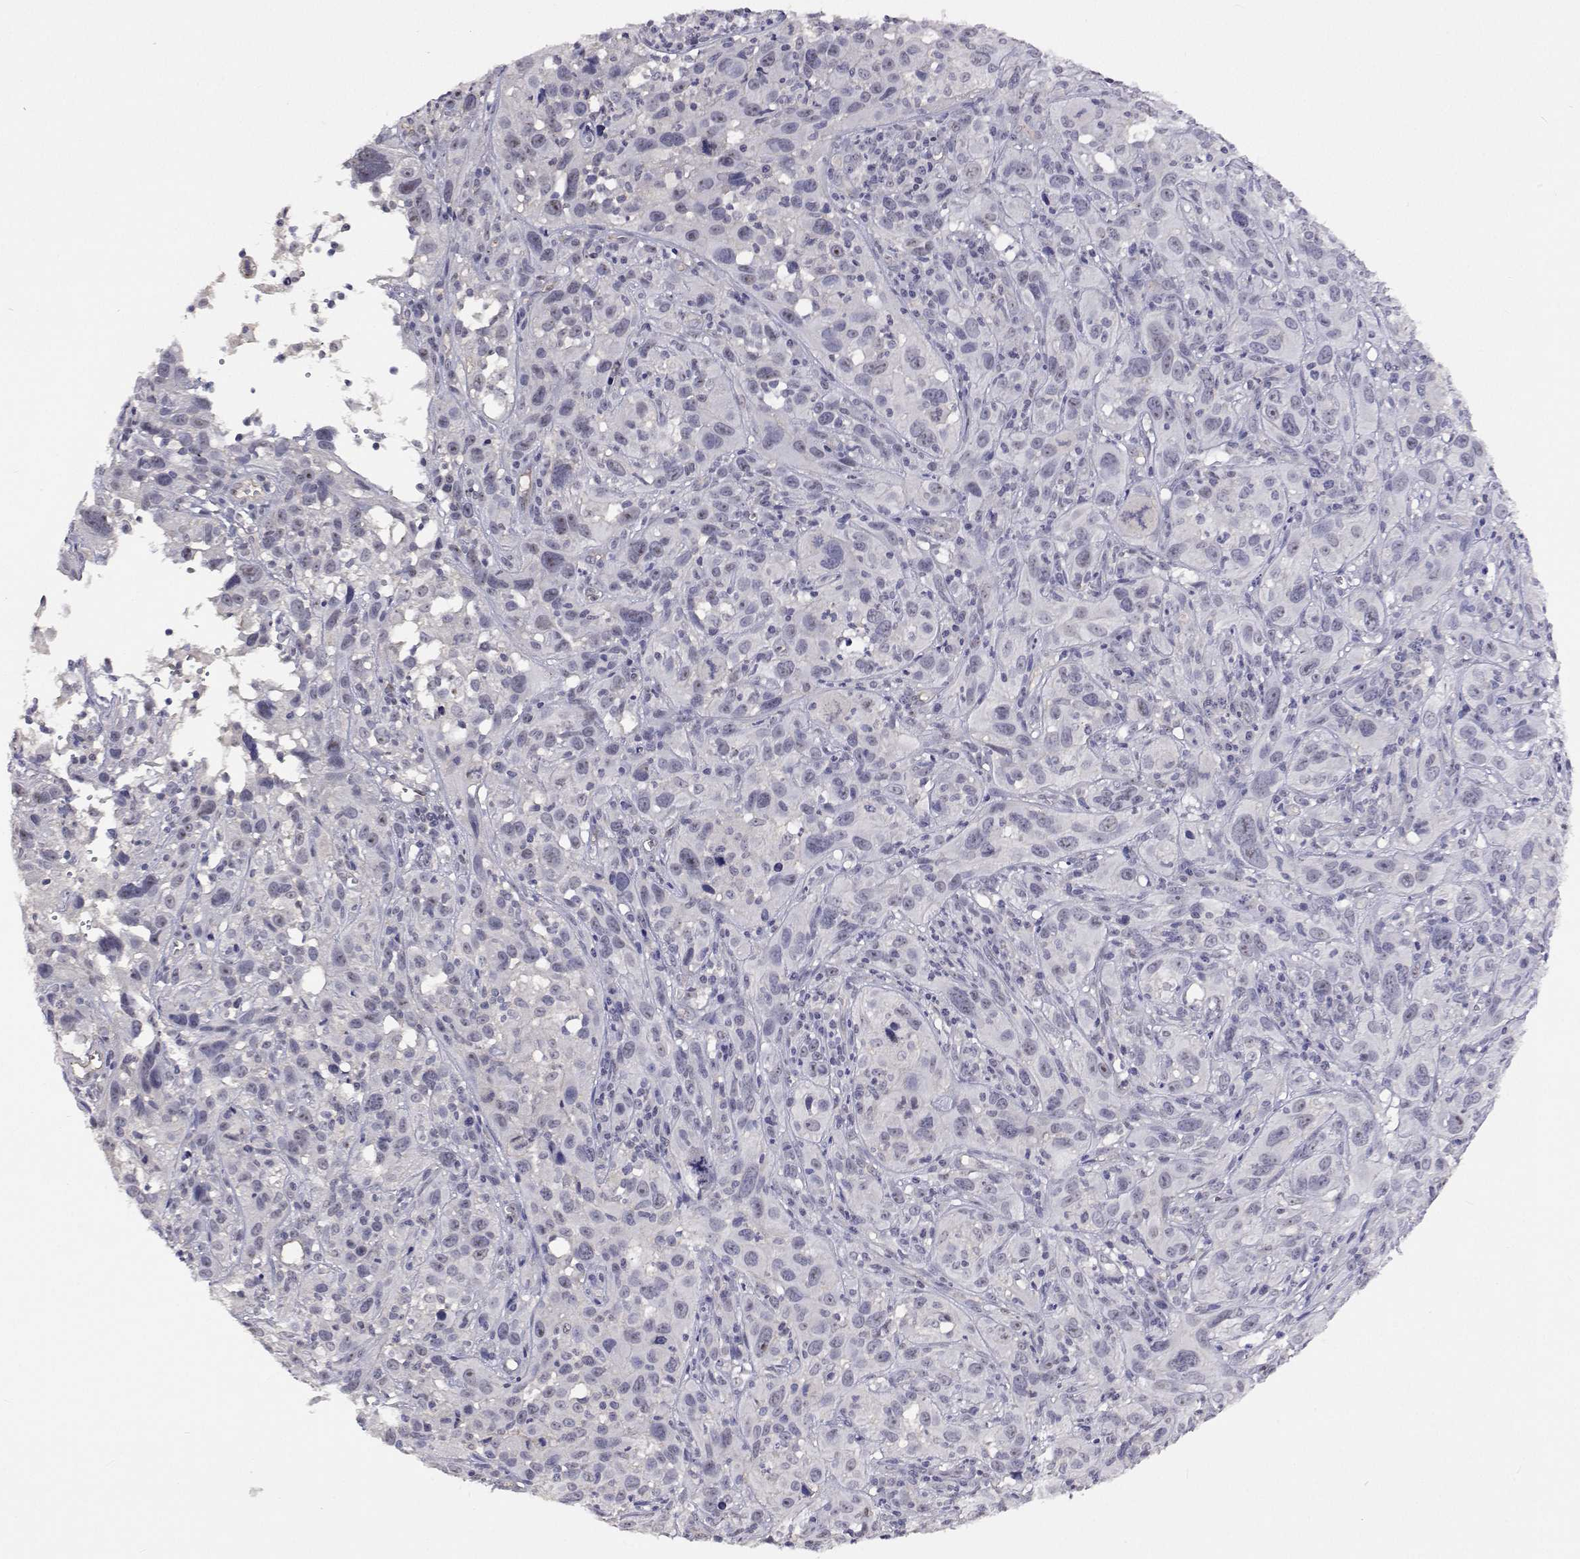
{"staining": {"intensity": "negative", "quantity": "none", "location": "none"}, "tissue": "cervical cancer", "cell_type": "Tumor cells", "image_type": "cancer", "snomed": [{"axis": "morphology", "description": "Squamous cell carcinoma, NOS"}, {"axis": "topography", "description": "Cervix"}], "caption": "The IHC image has no significant positivity in tumor cells of cervical cancer (squamous cell carcinoma) tissue.", "gene": "NHP2", "patient": {"sex": "female", "age": 37}}